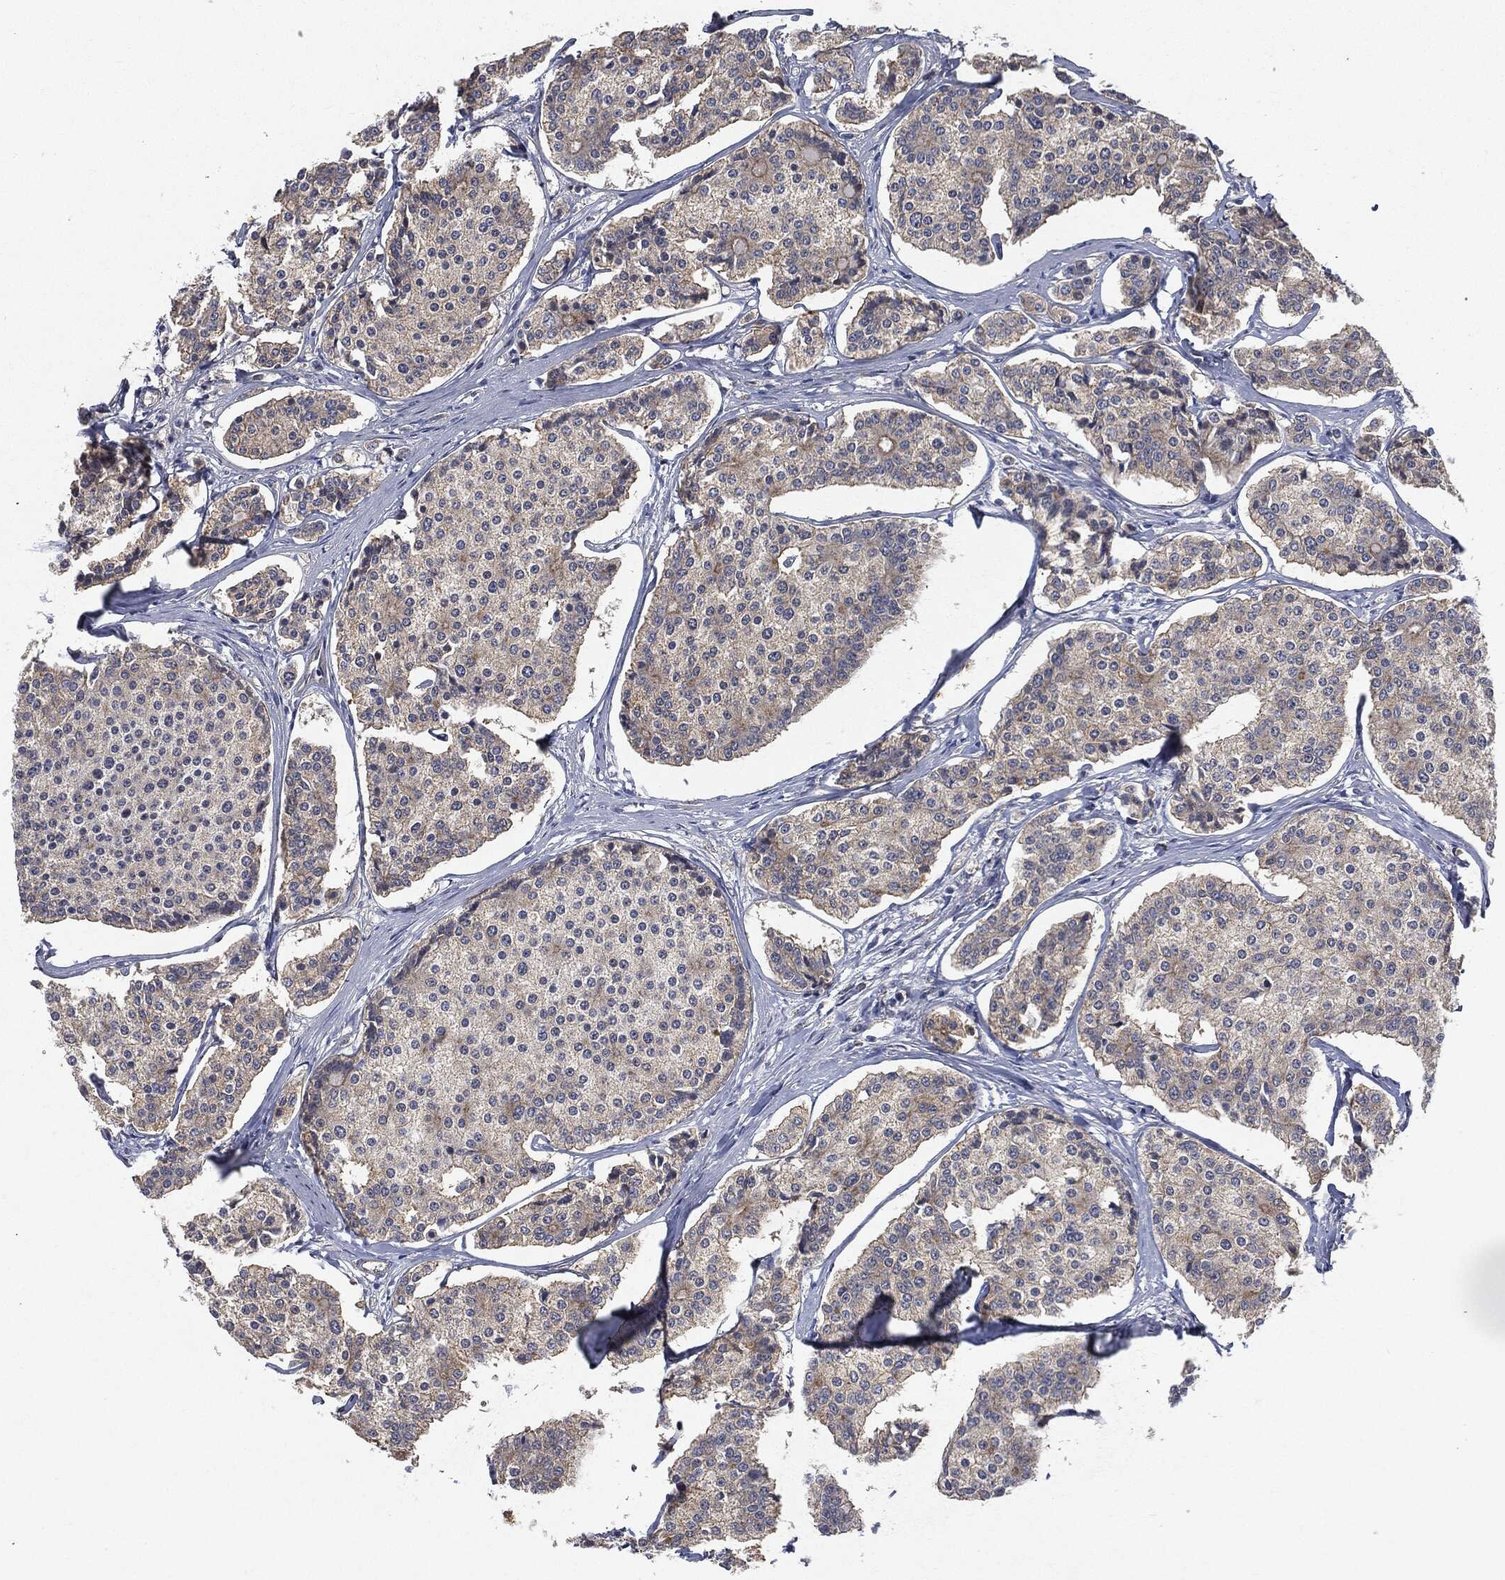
{"staining": {"intensity": "weak", "quantity": "<25%", "location": "cytoplasmic/membranous"}, "tissue": "carcinoid", "cell_type": "Tumor cells", "image_type": "cancer", "snomed": [{"axis": "morphology", "description": "Carcinoid, malignant, NOS"}, {"axis": "topography", "description": "Small intestine"}], "caption": "Carcinoid was stained to show a protein in brown. There is no significant expression in tumor cells. (DAB immunohistochemistry (IHC) visualized using brightfield microscopy, high magnification).", "gene": "EPS15L1", "patient": {"sex": "female", "age": 65}}